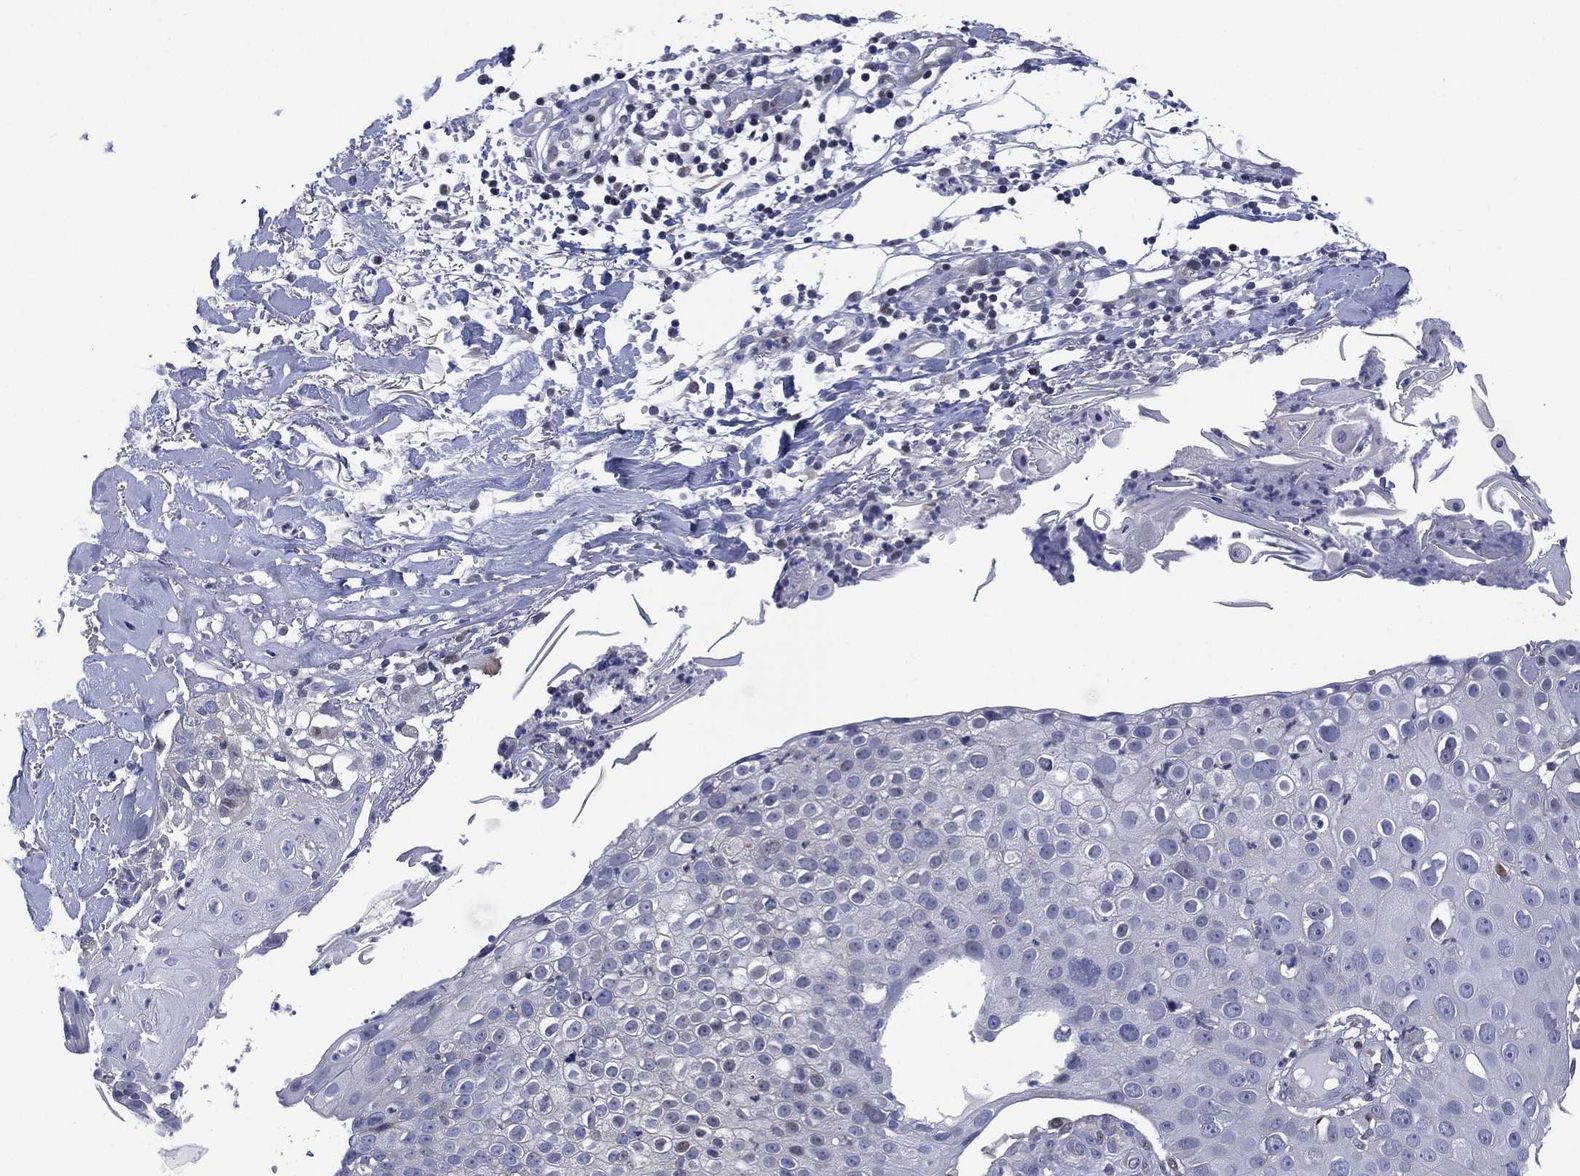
{"staining": {"intensity": "negative", "quantity": "none", "location": "none"}, "tissue": "skin cancer", "cell_type": "Tumor cells", "image_type": "cancer", "snomed": [{"axis": "morphology", "description": "Squamous cell carcinoma, NOS"}, {"axis": "topography", "description": "Skin"}], "caption": "Immunohistochemistry of skin cancer (squamous cell carcinoma) displays no staining in tumor cells.", "gene": "SLC4A4", "patient": {"sex": "male", "age": 71}}